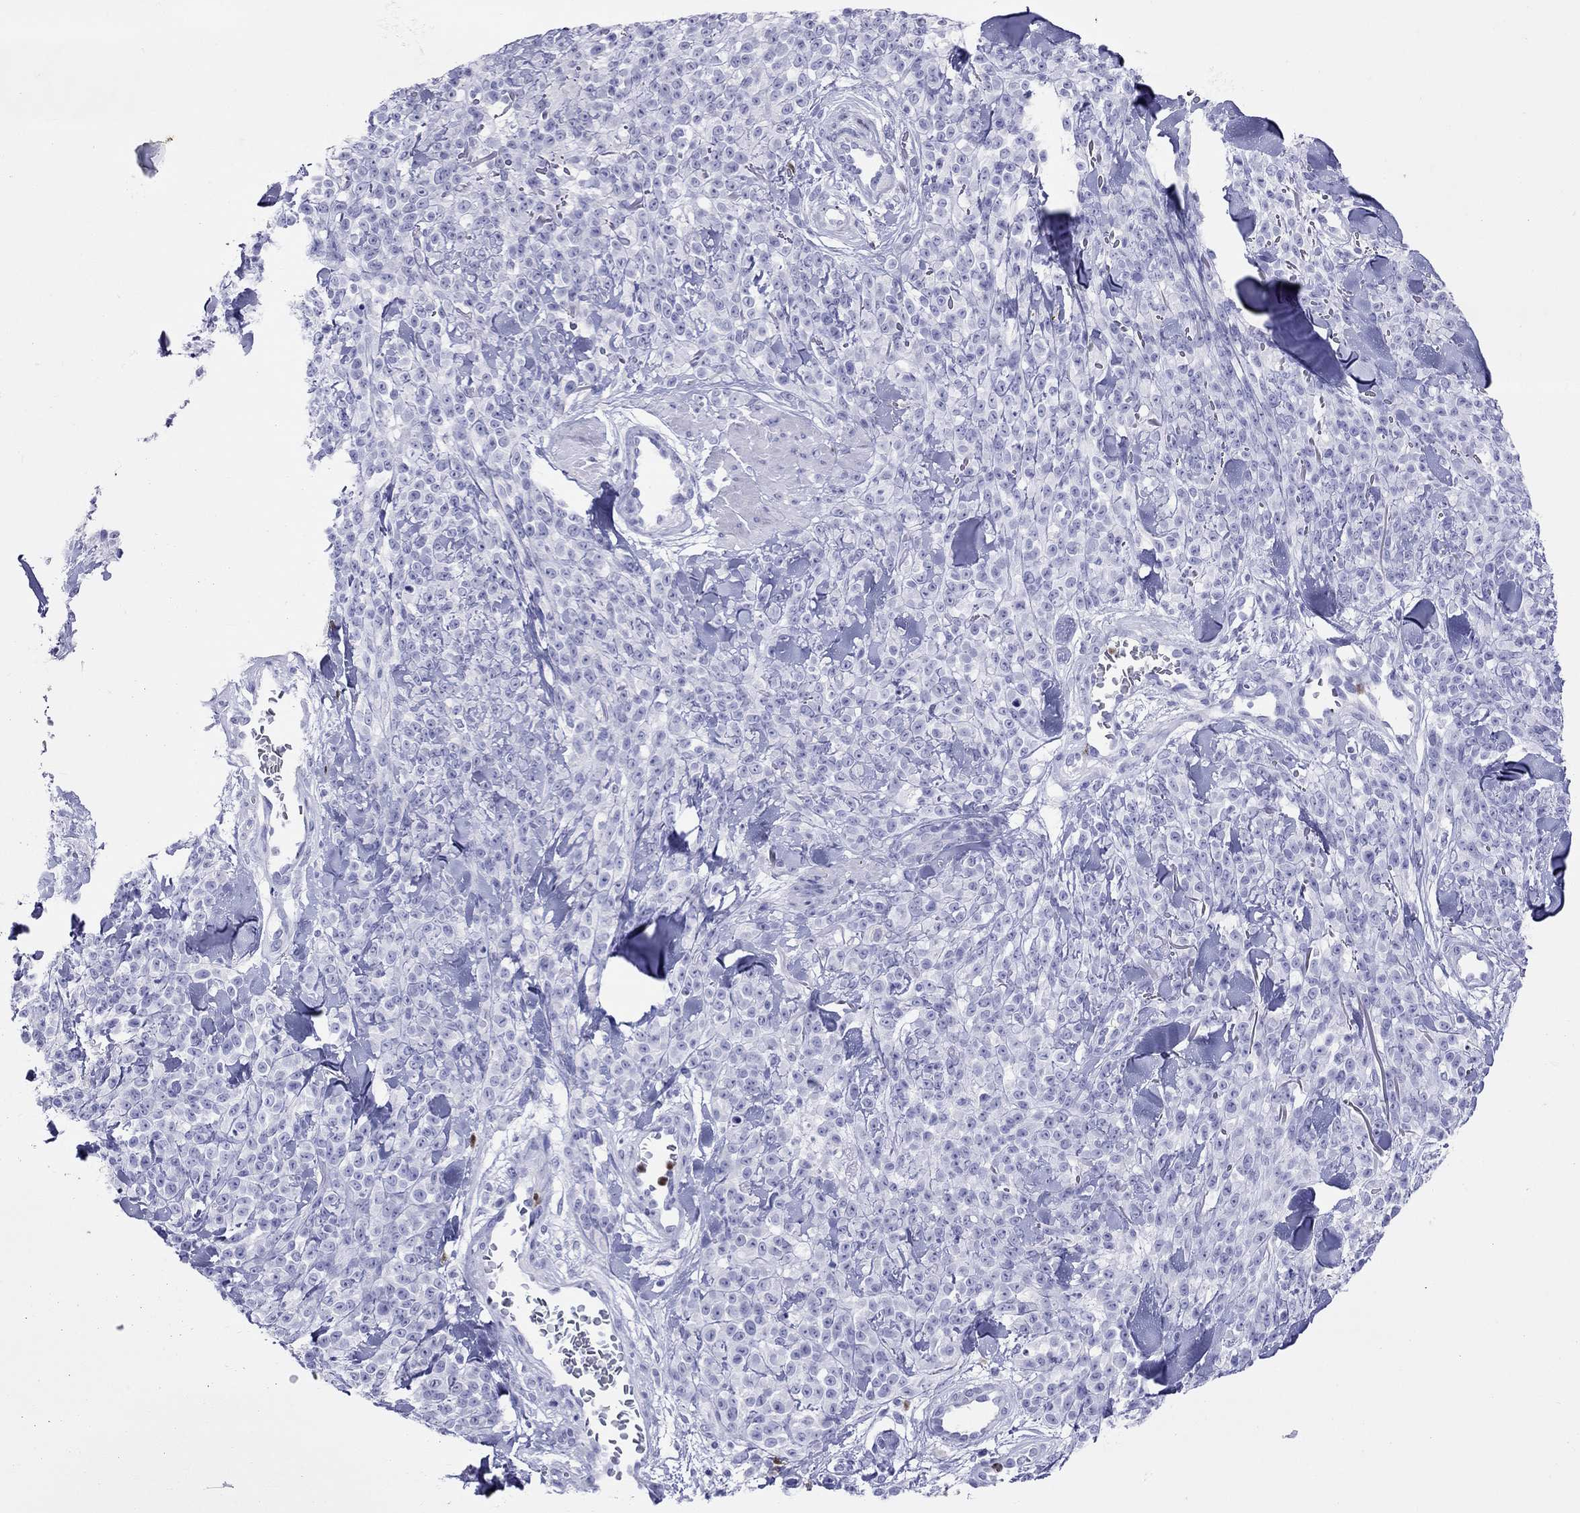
{"staining": {"intensity": "negative", "quantity": "none", "location": "none"}, "tissue": "melanoma", "cell_type": "Tumor cells", "image_type": "cancer", "snomed": [{"axis": "morphology", "description": "Malignant melanoma, NOS"}, {"axis": "topography", "description": "Skin"}, {"axis": "topography", "description": "Skin of trunk"}], "caption": "This is a histopathology image of immunohistochemistry (IHC) staining of melanoma, which shows no expression in tumor cells.", "gene": "SLAMF1", "patient": {"sex": "male", "age": 74}}